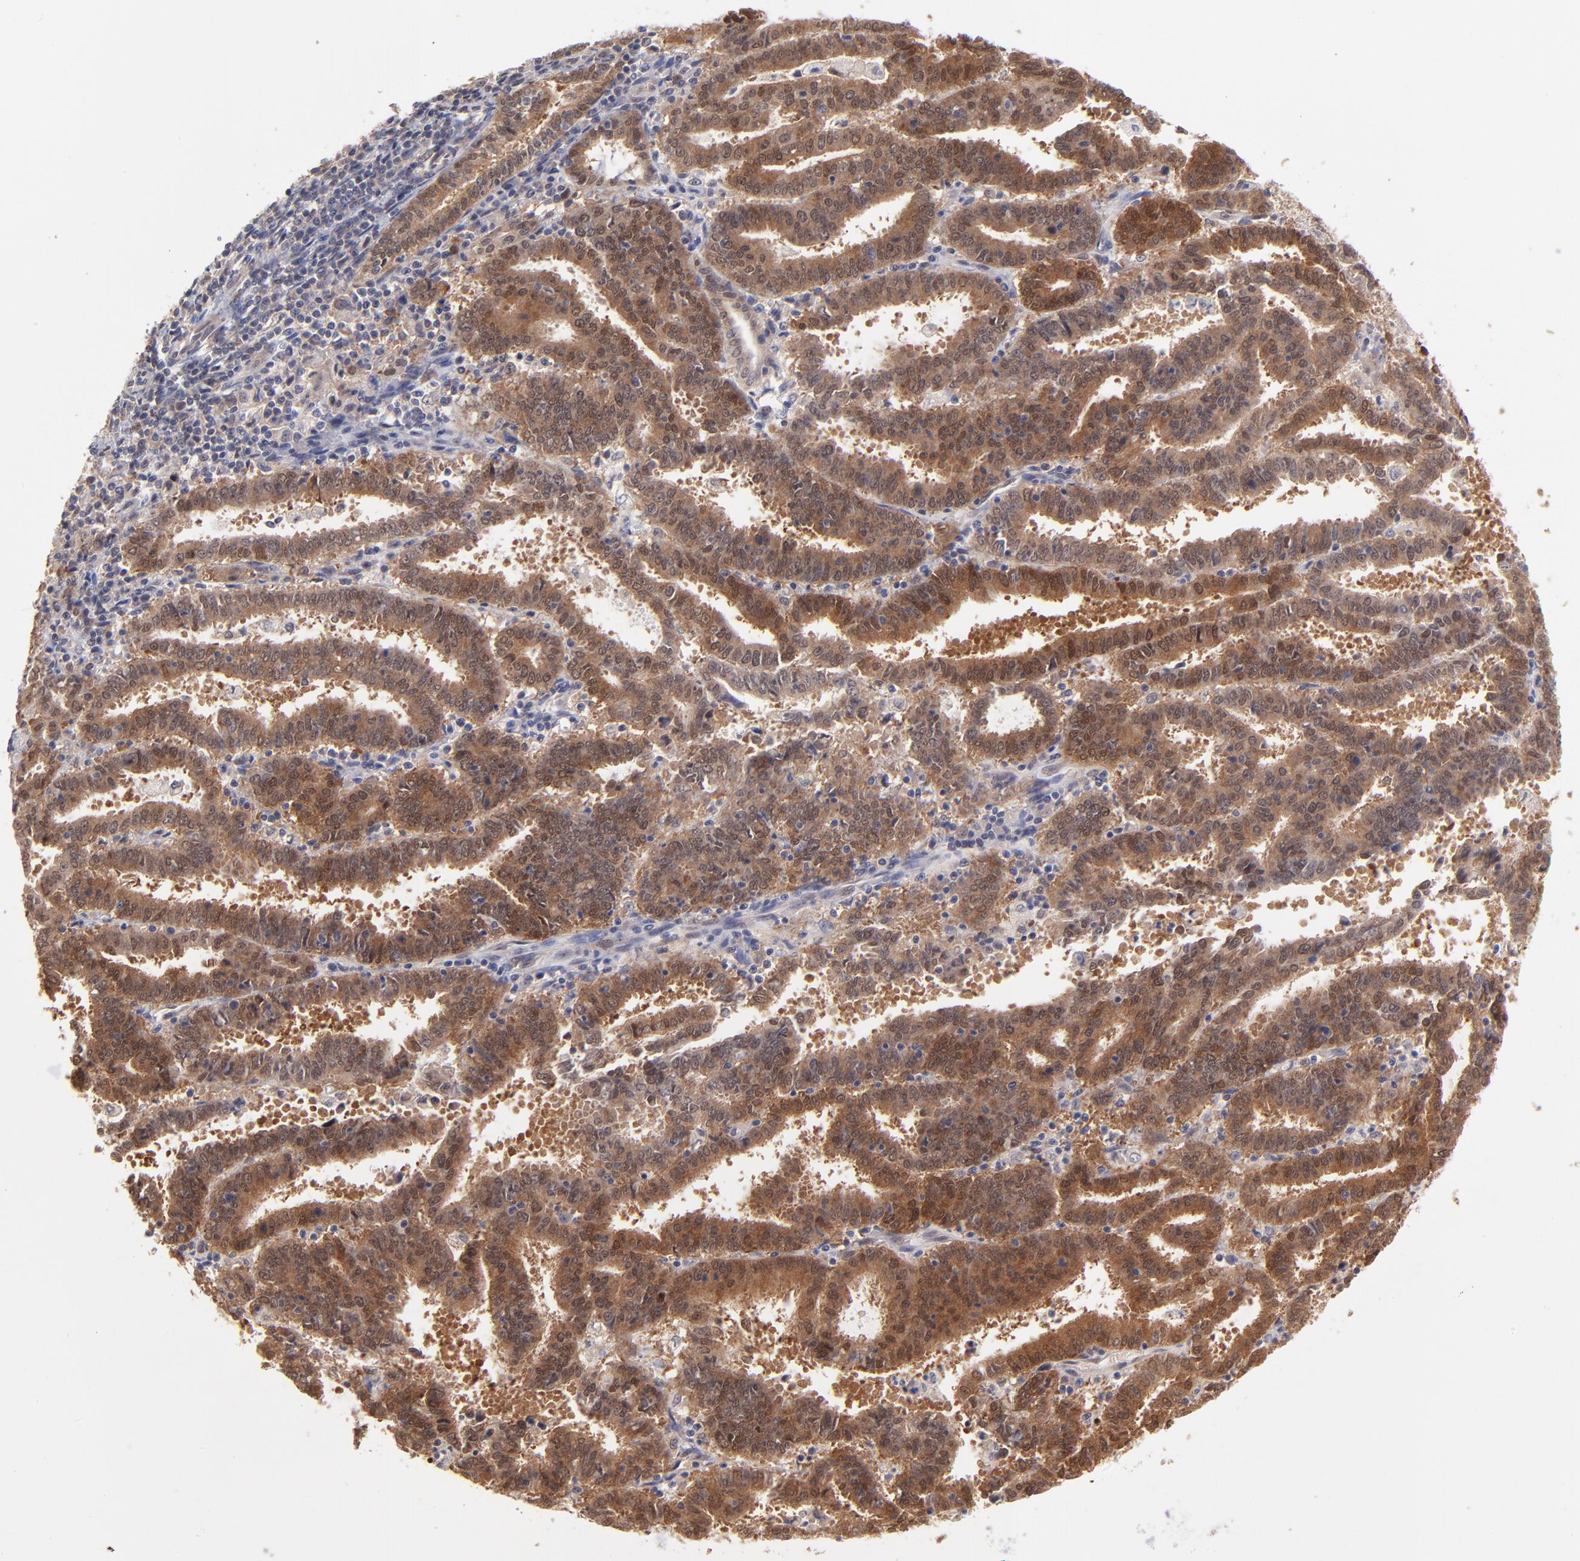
{"staining": {"intensity": "strong", "quantity": ">75%", "location": "cytoplasmic/membranous"}, "tissue": "endometrial cancer", "cell_type": "Tumor cells", "image_type": "cancer", "snomed": [{"axis": "morphology", "description": "Adenocarcinoma, NOS"}, {"axis": "topography", "description": "Uterus"}], "caption": "Tumor cells exhibit high levels of strong cytoplasmic/membranous positivity in approximately >75% of cells in adenocarcinoma (endometrial).", "gene": "UBE2E3", "patient": {"sex": "female", "age": 83}}